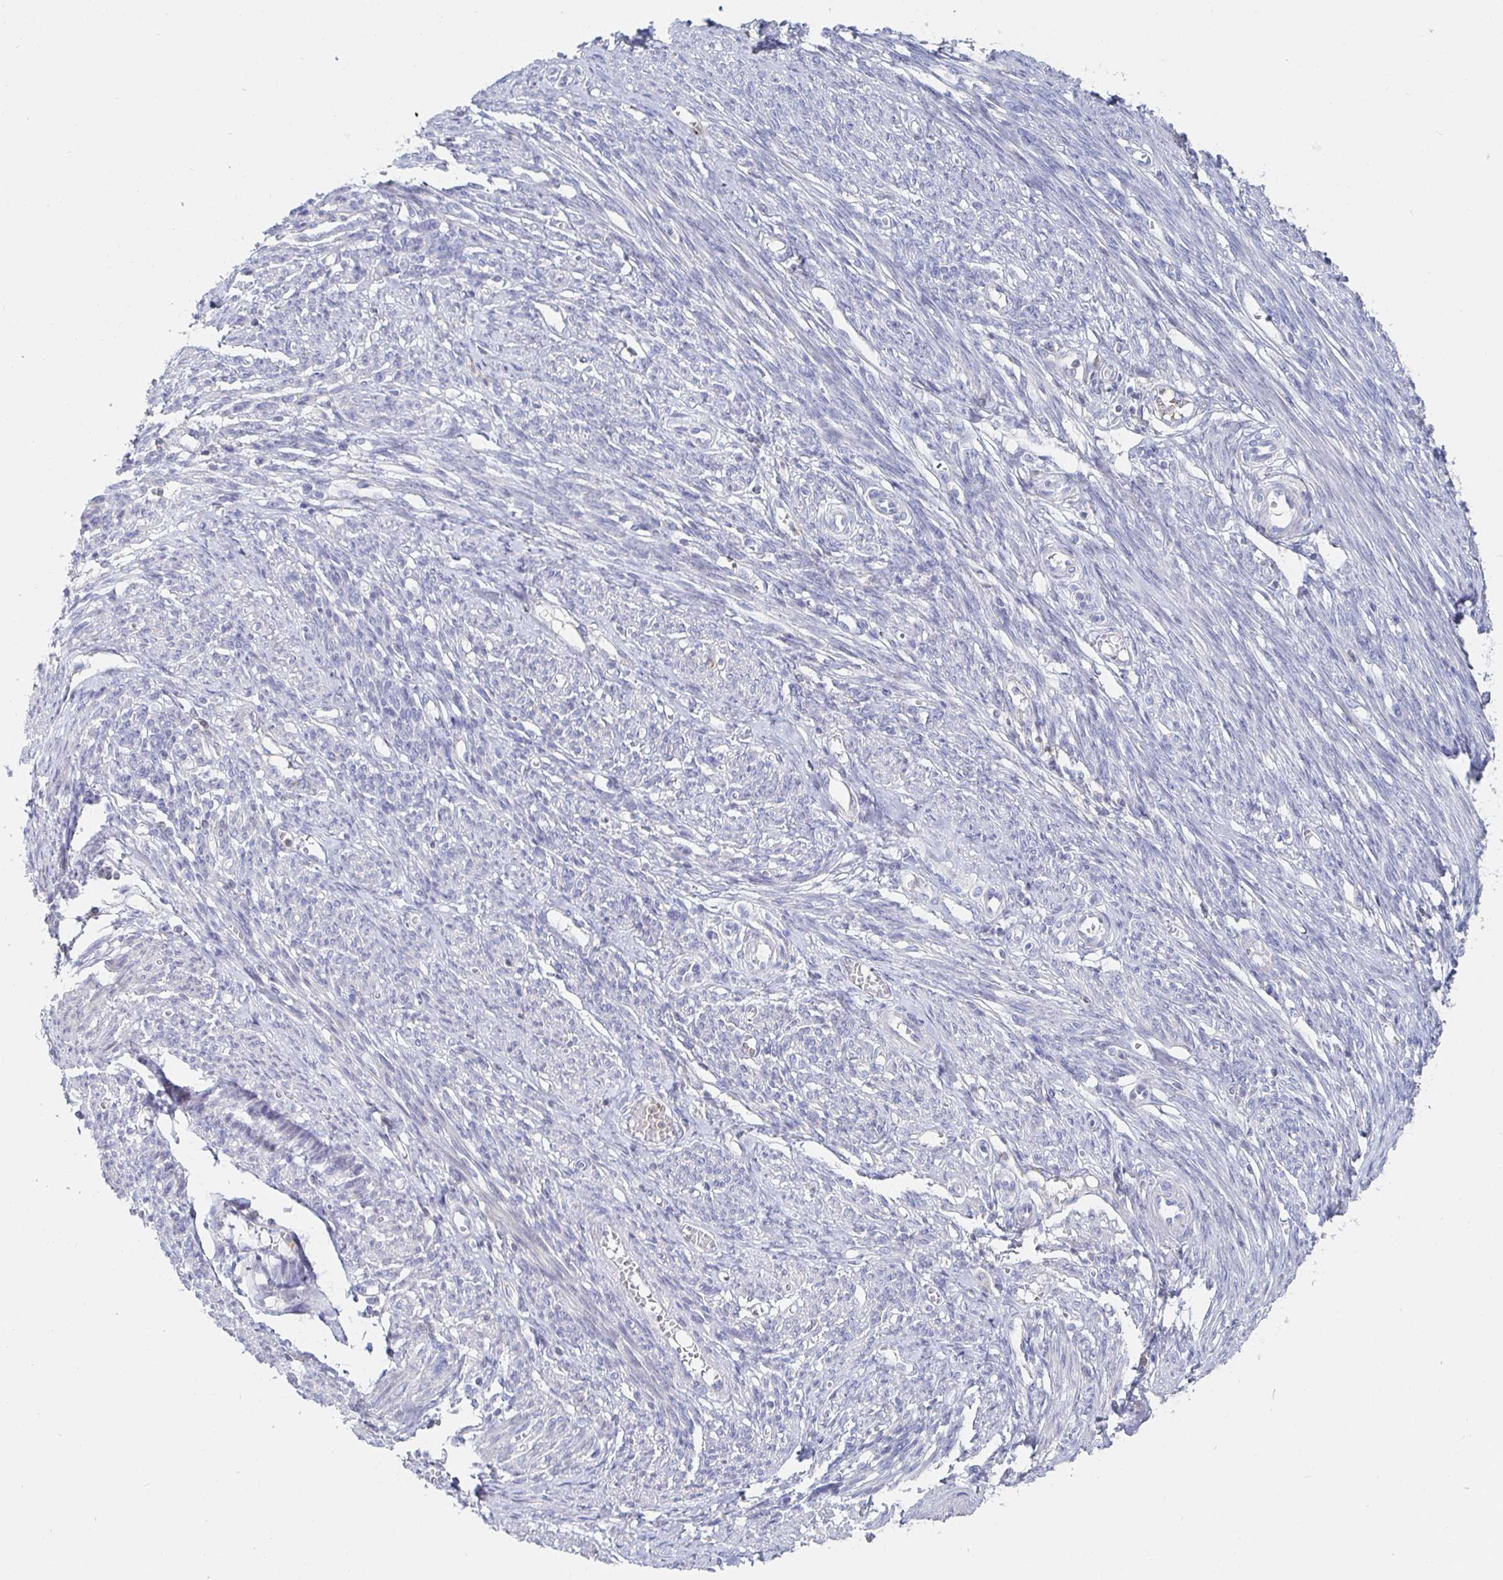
{"staining": {"intensity": "negative", "quantity": "none", "location": "none"}, "tissue": "endometrial cancer", "cell_type": "Tumor cells", "image_type": "cancer", "snomed": [{"axis": "morphology", "description": "Adenocarcinoma, NOS"}, {"axis": "topography", "description": "Endometrium"}], "caption": "Tumor cells are negative for brown protein staining in adenocarcinoma (endometrial).", "gene": "PIK3CD", "patient": {"sex": "female", "age": 62}}